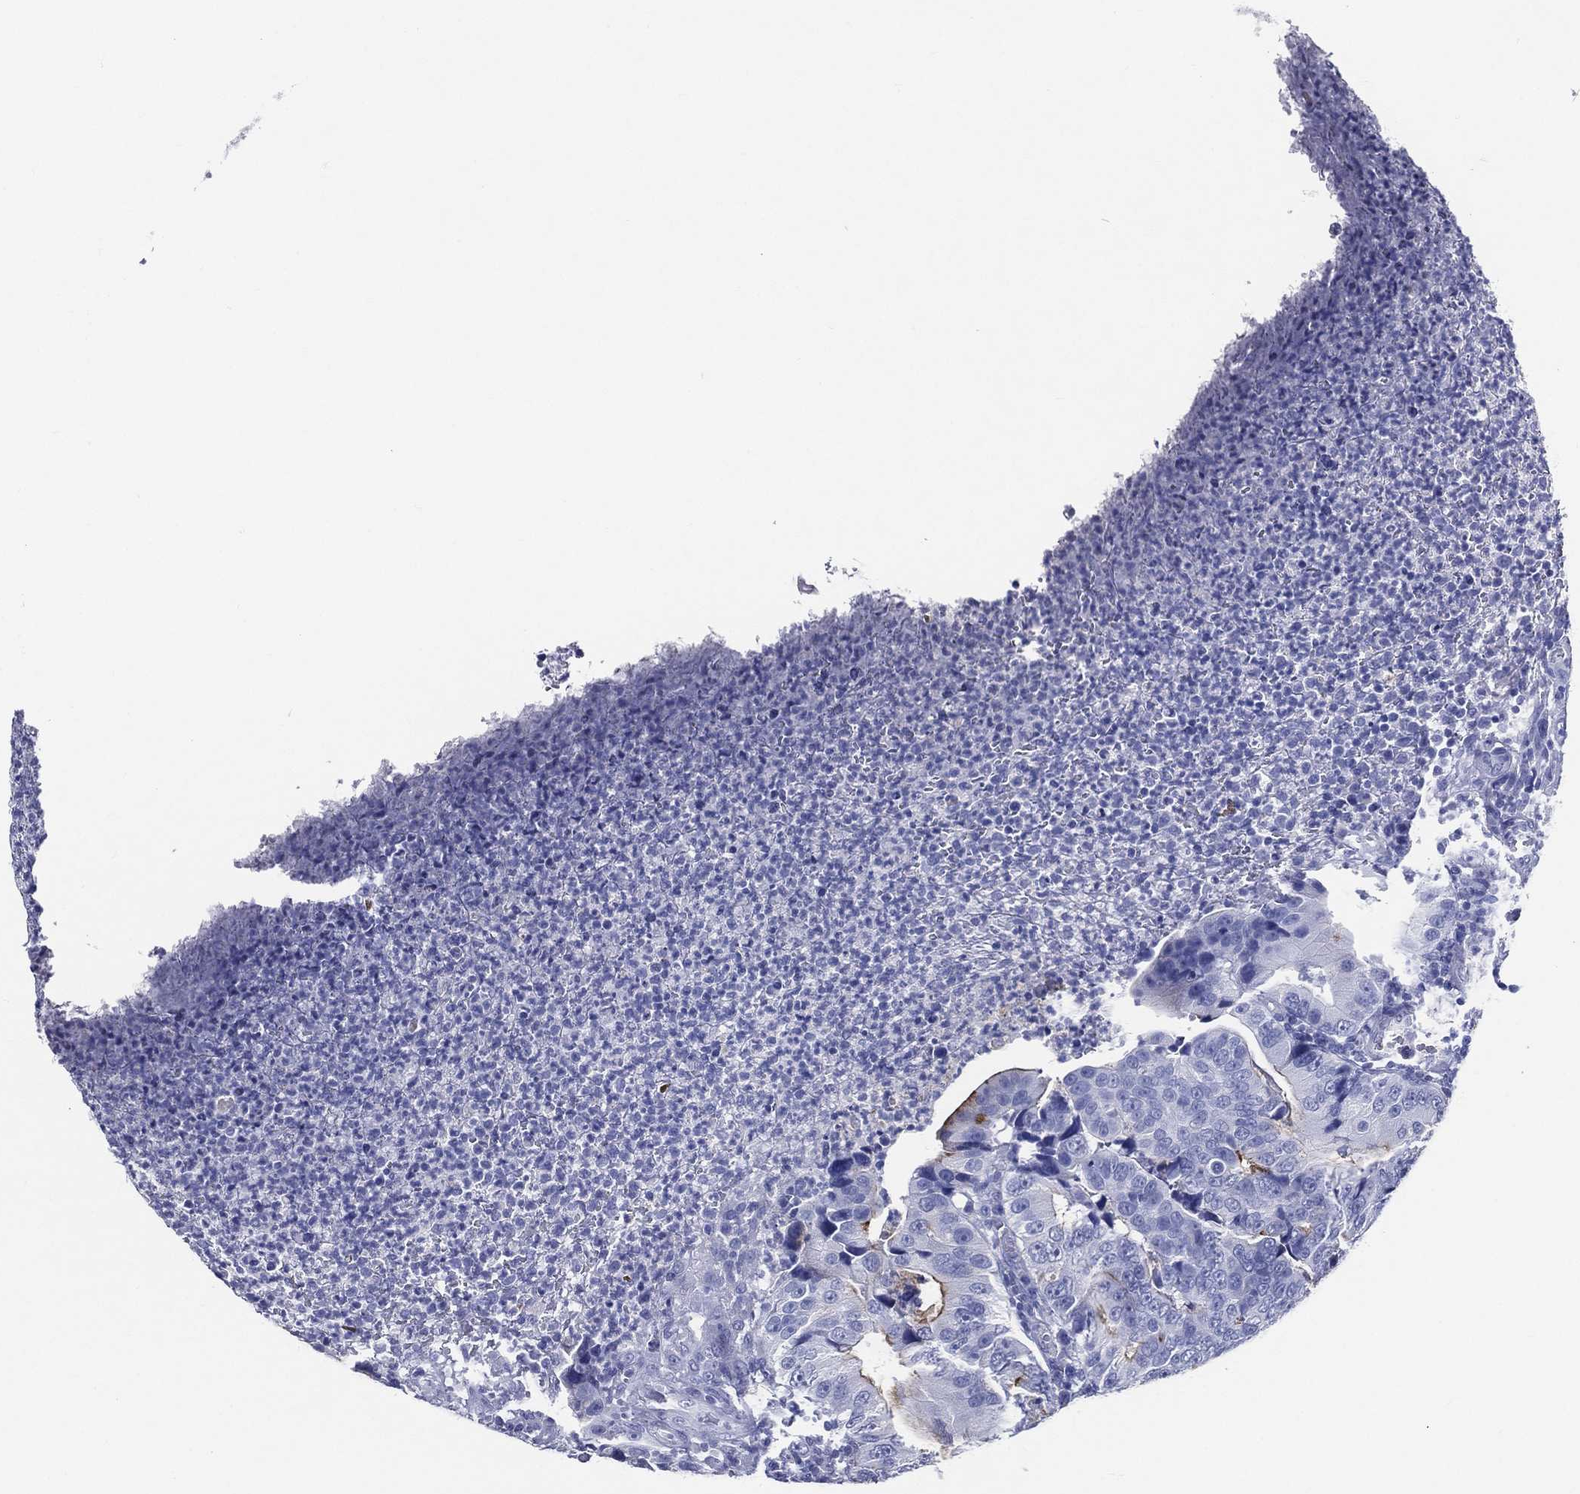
{"staining": {"intensity": "moderate", "quantity": "<25%", "location": "cytoplasmic/membranous"}, "tissue": "colorectal cancer", "cell_type": "Tumor cells", "image_type": "cancer", "snomed": [{"axis": "morphology", "description": "Adenocarcinoma, NOS"}, {"axis": "topography", "description": "Colon"}], "caption": "Moderate cytoplasmic/membranous expression is present in approximately <25% of tumor cells in colorectal adenocarcinoma.", "gene": "ACE2", "patient": {"sex": "female", "age": 72}}